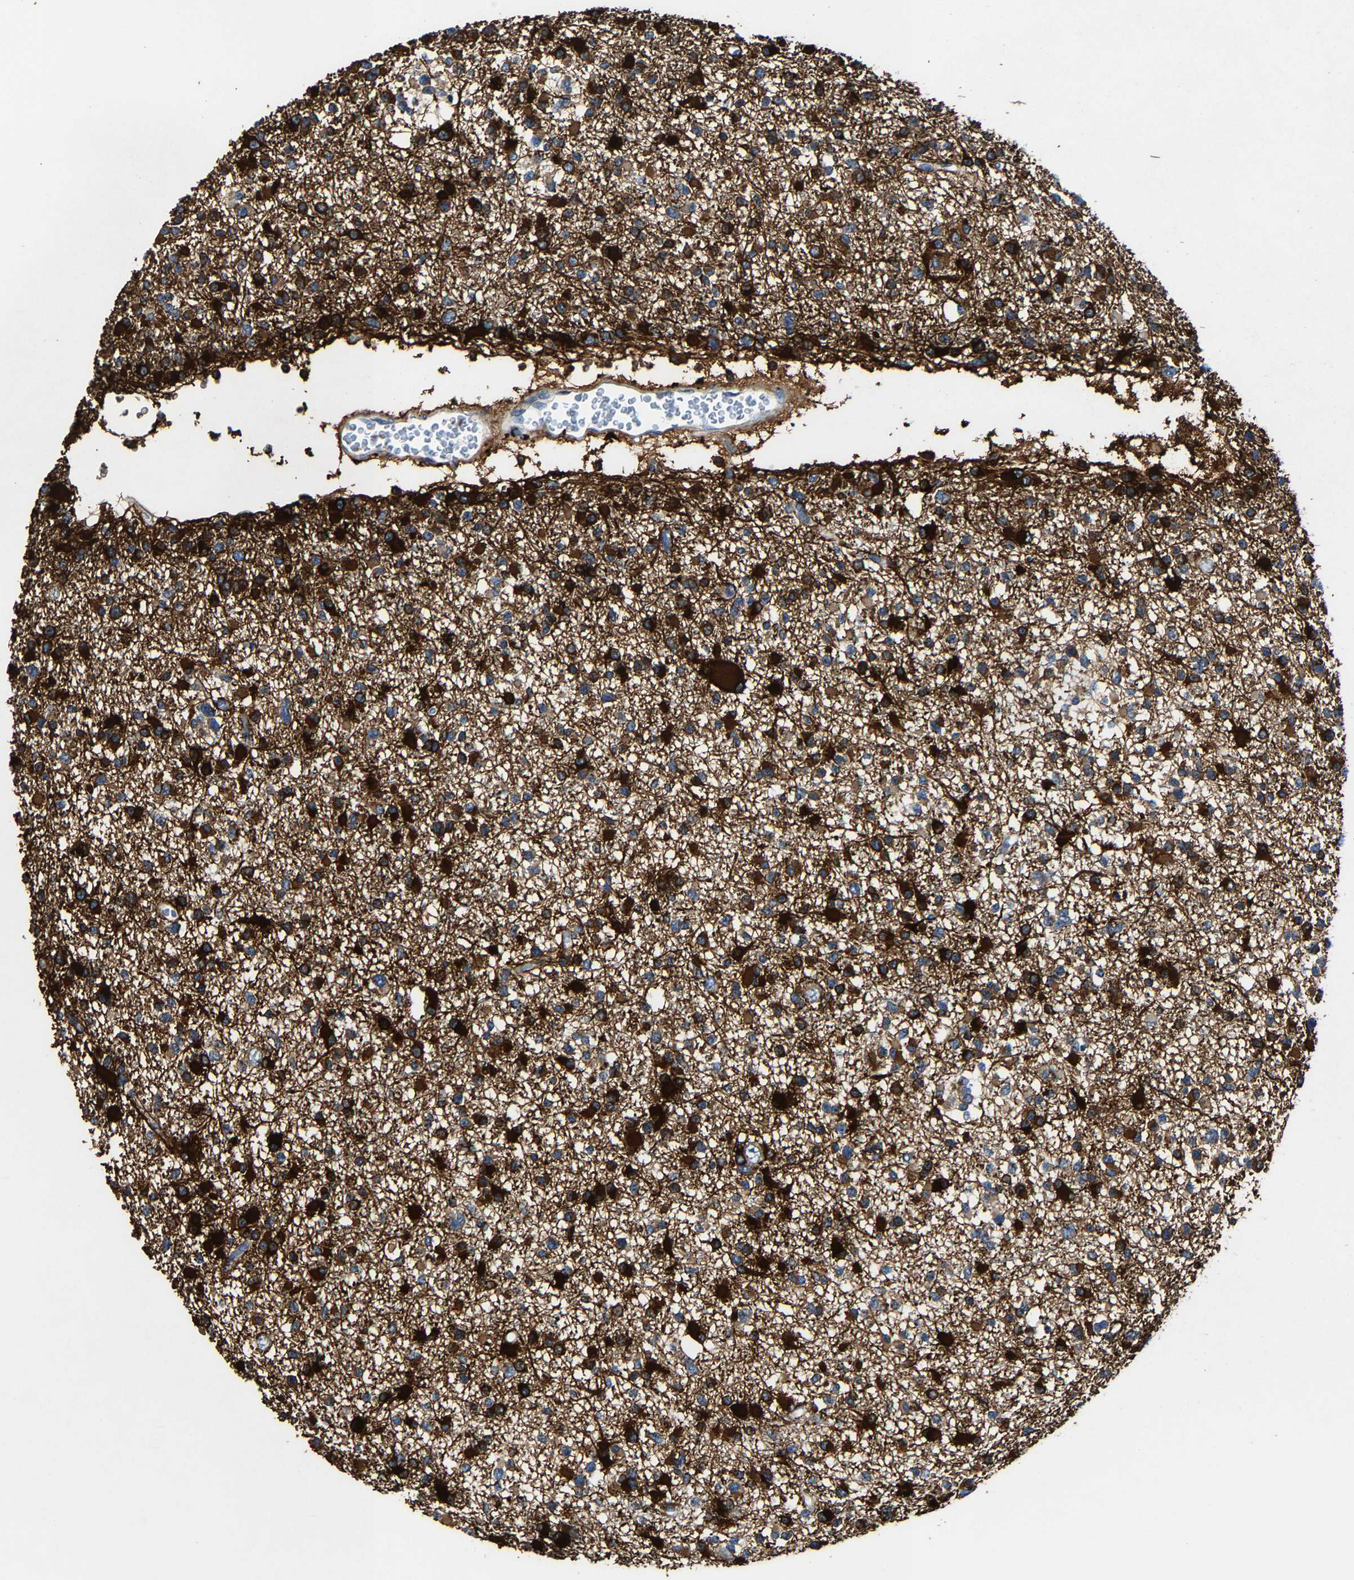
{"staining": {"intensity": "strong", "quantity": ">75%", "location": "cytoplasmic/membranous"}, "tissue": "glioma", "cell_type": "Tumor cells", "image_type": "cancer", "snomed": [{"axis": "morphology", "description": "Glioma, malignant, Low grade"}, {"axis": "topography", "description": "Brain"}], "caption": "Brown immunohistochemical staining in human malignant glioma (low-grade) displays strong cytoplasmic/membranous positivity in approximately >75% of tumor cells.", "gene": "AGK", "patient": {"sex": "female", "age": 22}}